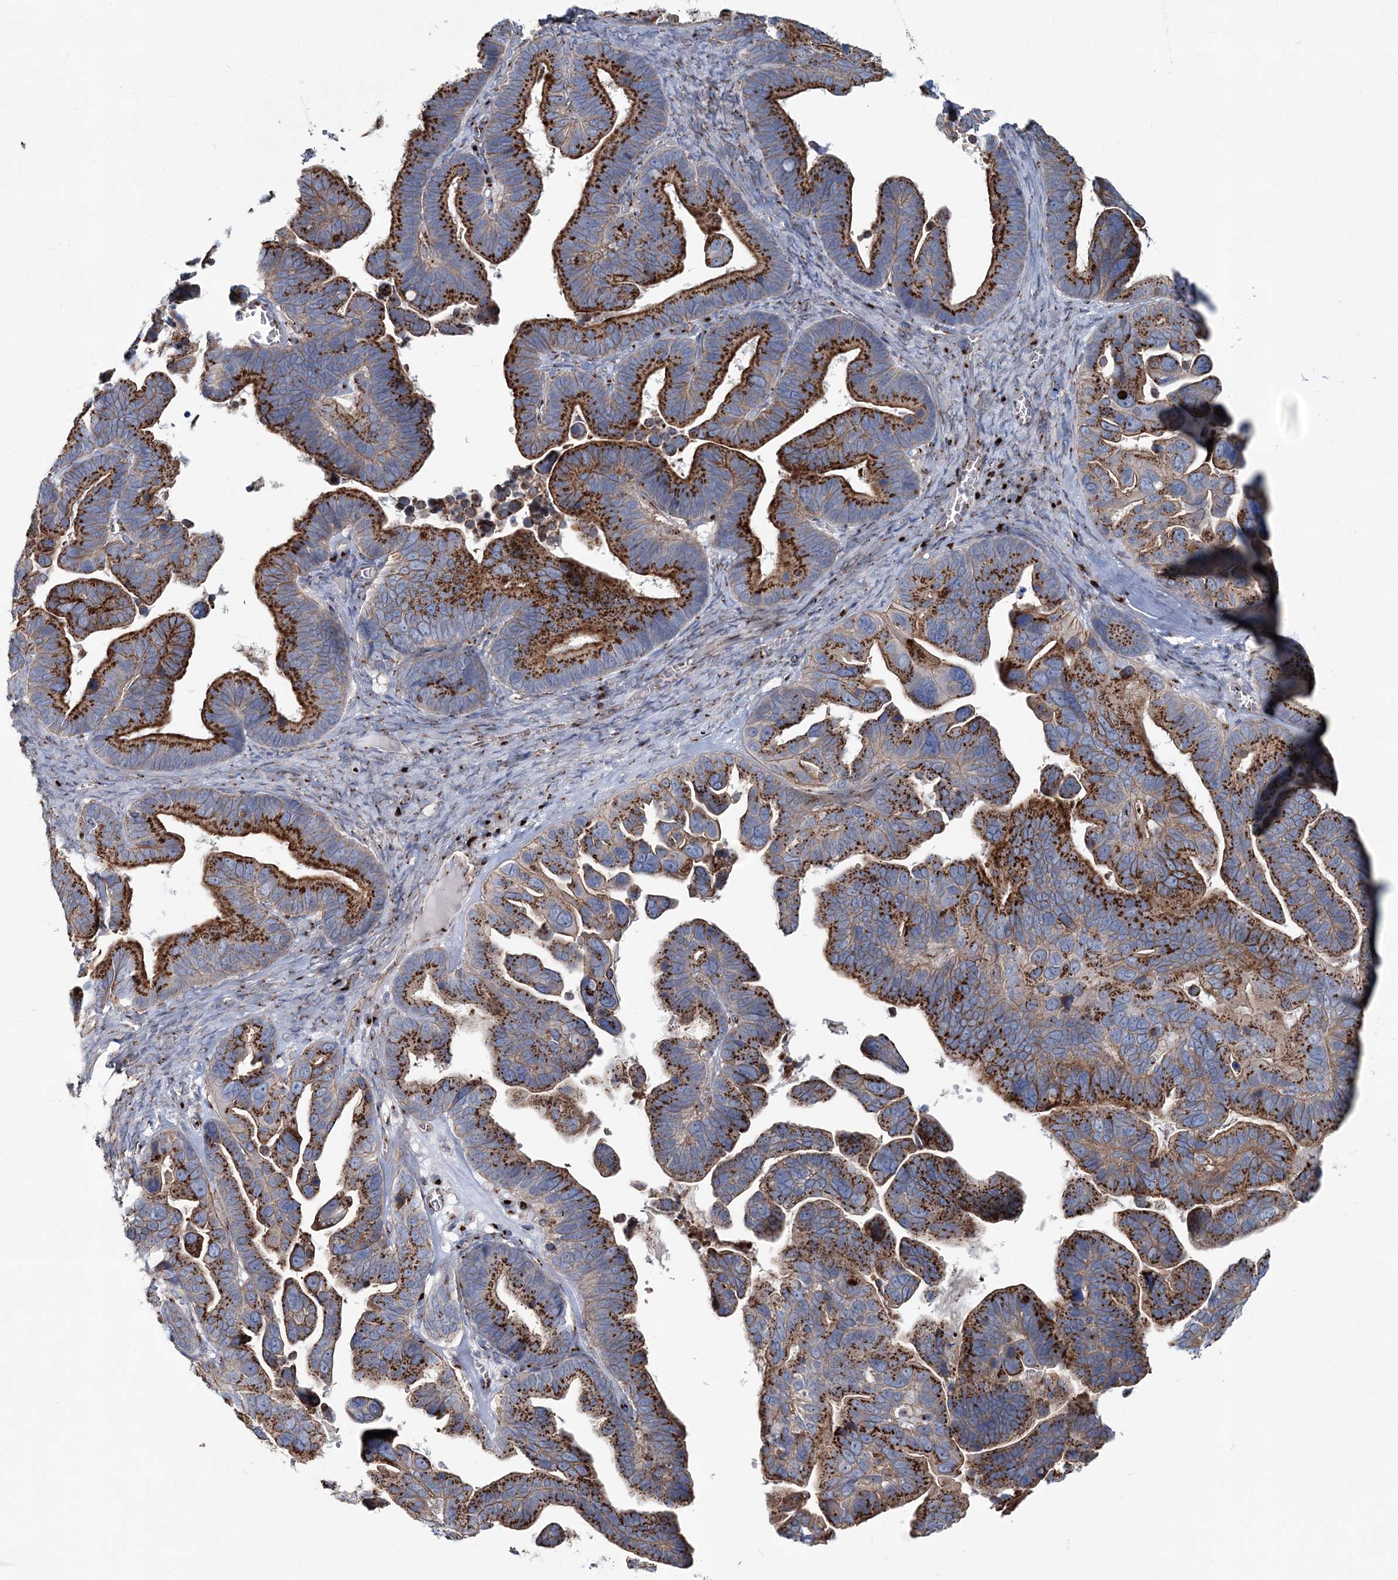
{"staining": {"intensity": "strong", "quantity": ">75%", "location": "cytoplasmic/membranous"}, "tissue": "ovarian cancer", "cell_type": "Tumor cells", "image_type": "cancer", "snomed": [{"axis": "morphology", "description": "Cystadenocarcinoma, serous, NOS"}, {"axis": "topography", "description": "Ovary"}], "caption": "Immunohistochemistry image of neoplastic tissue: human ovarian serous cystadenocarcinoma stained using immunohistochemistry shows high levels of strong protein expression localized specifically in the cytoplasmic/membranous of tumor cells, appearing as a cytoplasmic/membranous brown color.", "gene": "MAN1A2", "patient": {"sex": "female", "age": 56}}